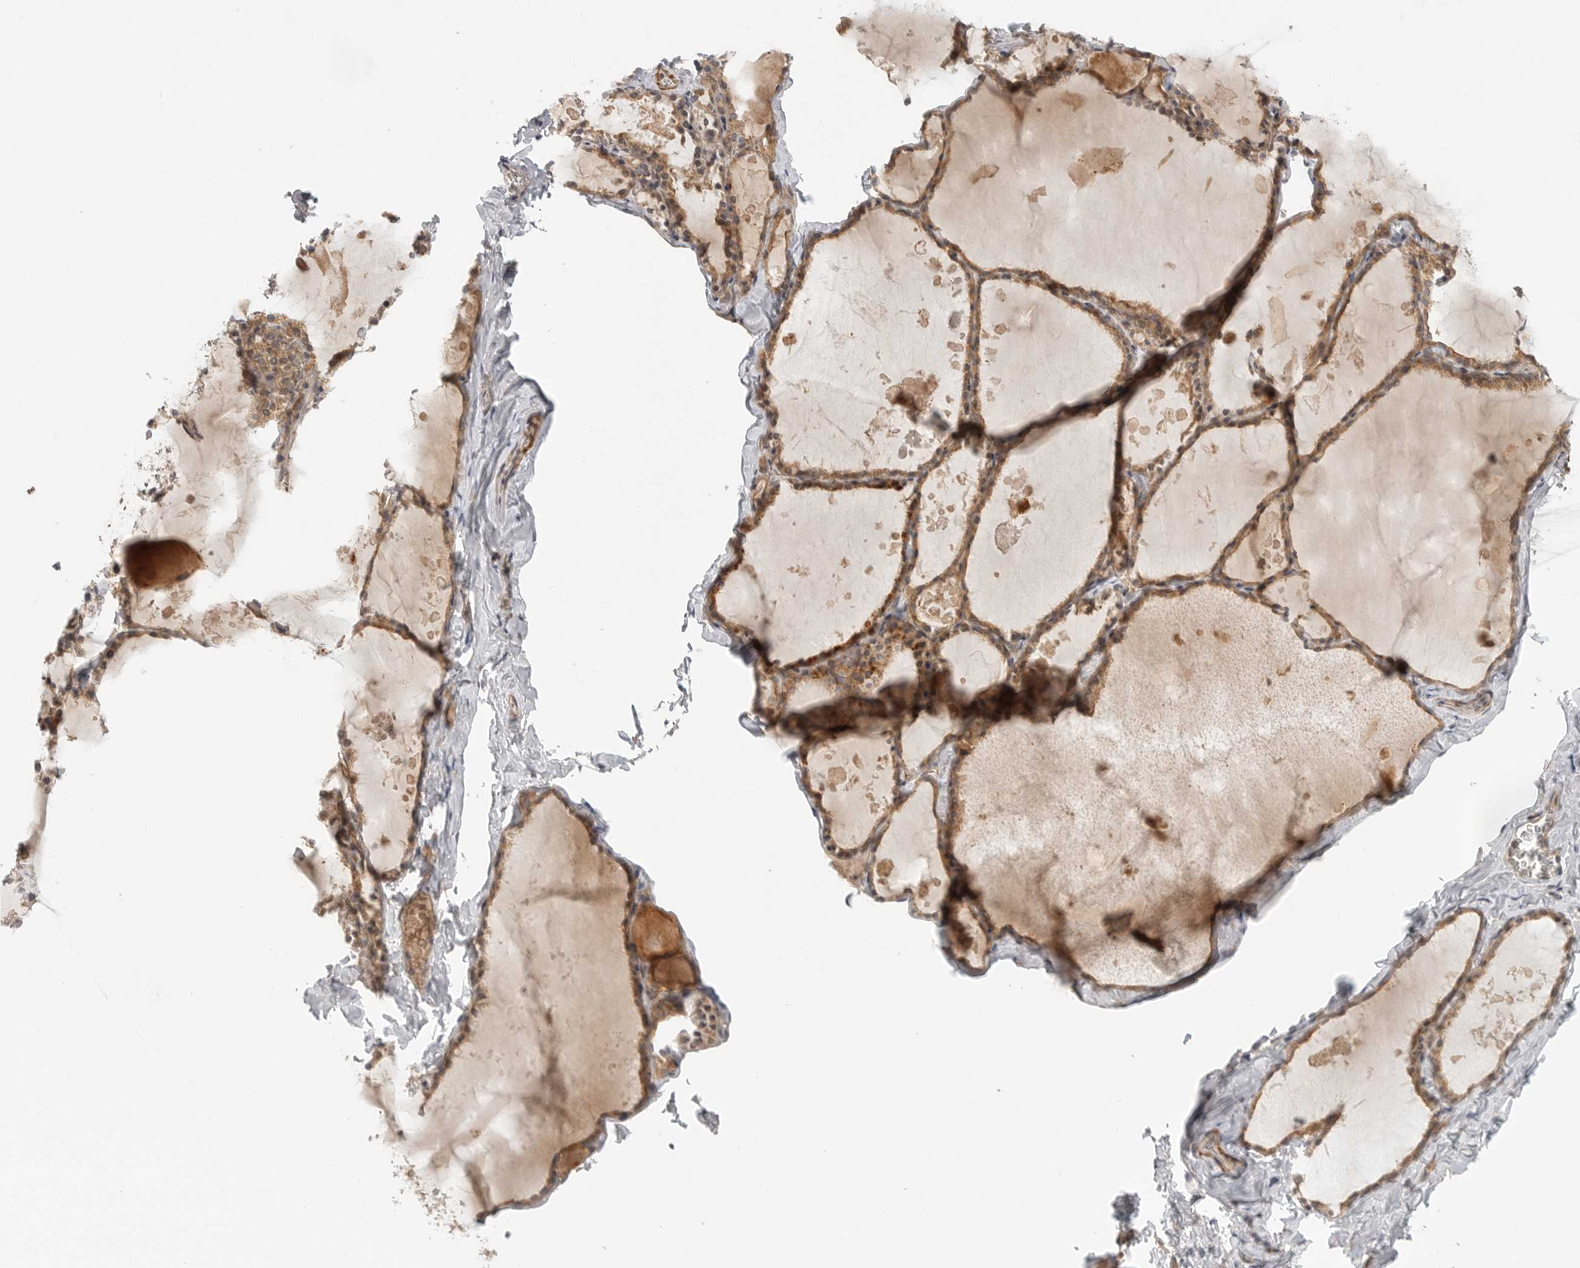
{"staining": {"intensity": "moderate", "quantity": ">75%", "location": "cytoplasmic/membranous"}, "tissue": "thyroid gland", "cell_type": "Glandular cells", "image_type": "normal", "snomed": [{"axis": "morphology", "description": "Normal tissue, NOS"}, {"axis": "topography", "description": "Thyroid gland"}], "caption": "Immunohistochemical staining of benign human thyroid gland shows moderate cytoplasmic/membranous protein staining in approximately >75% of glandular cells. The protein is shown in brown color, while the nuclei are stained blue.", "gene": "CCPG1", "patient": {"sex": "male", "age": 56}}